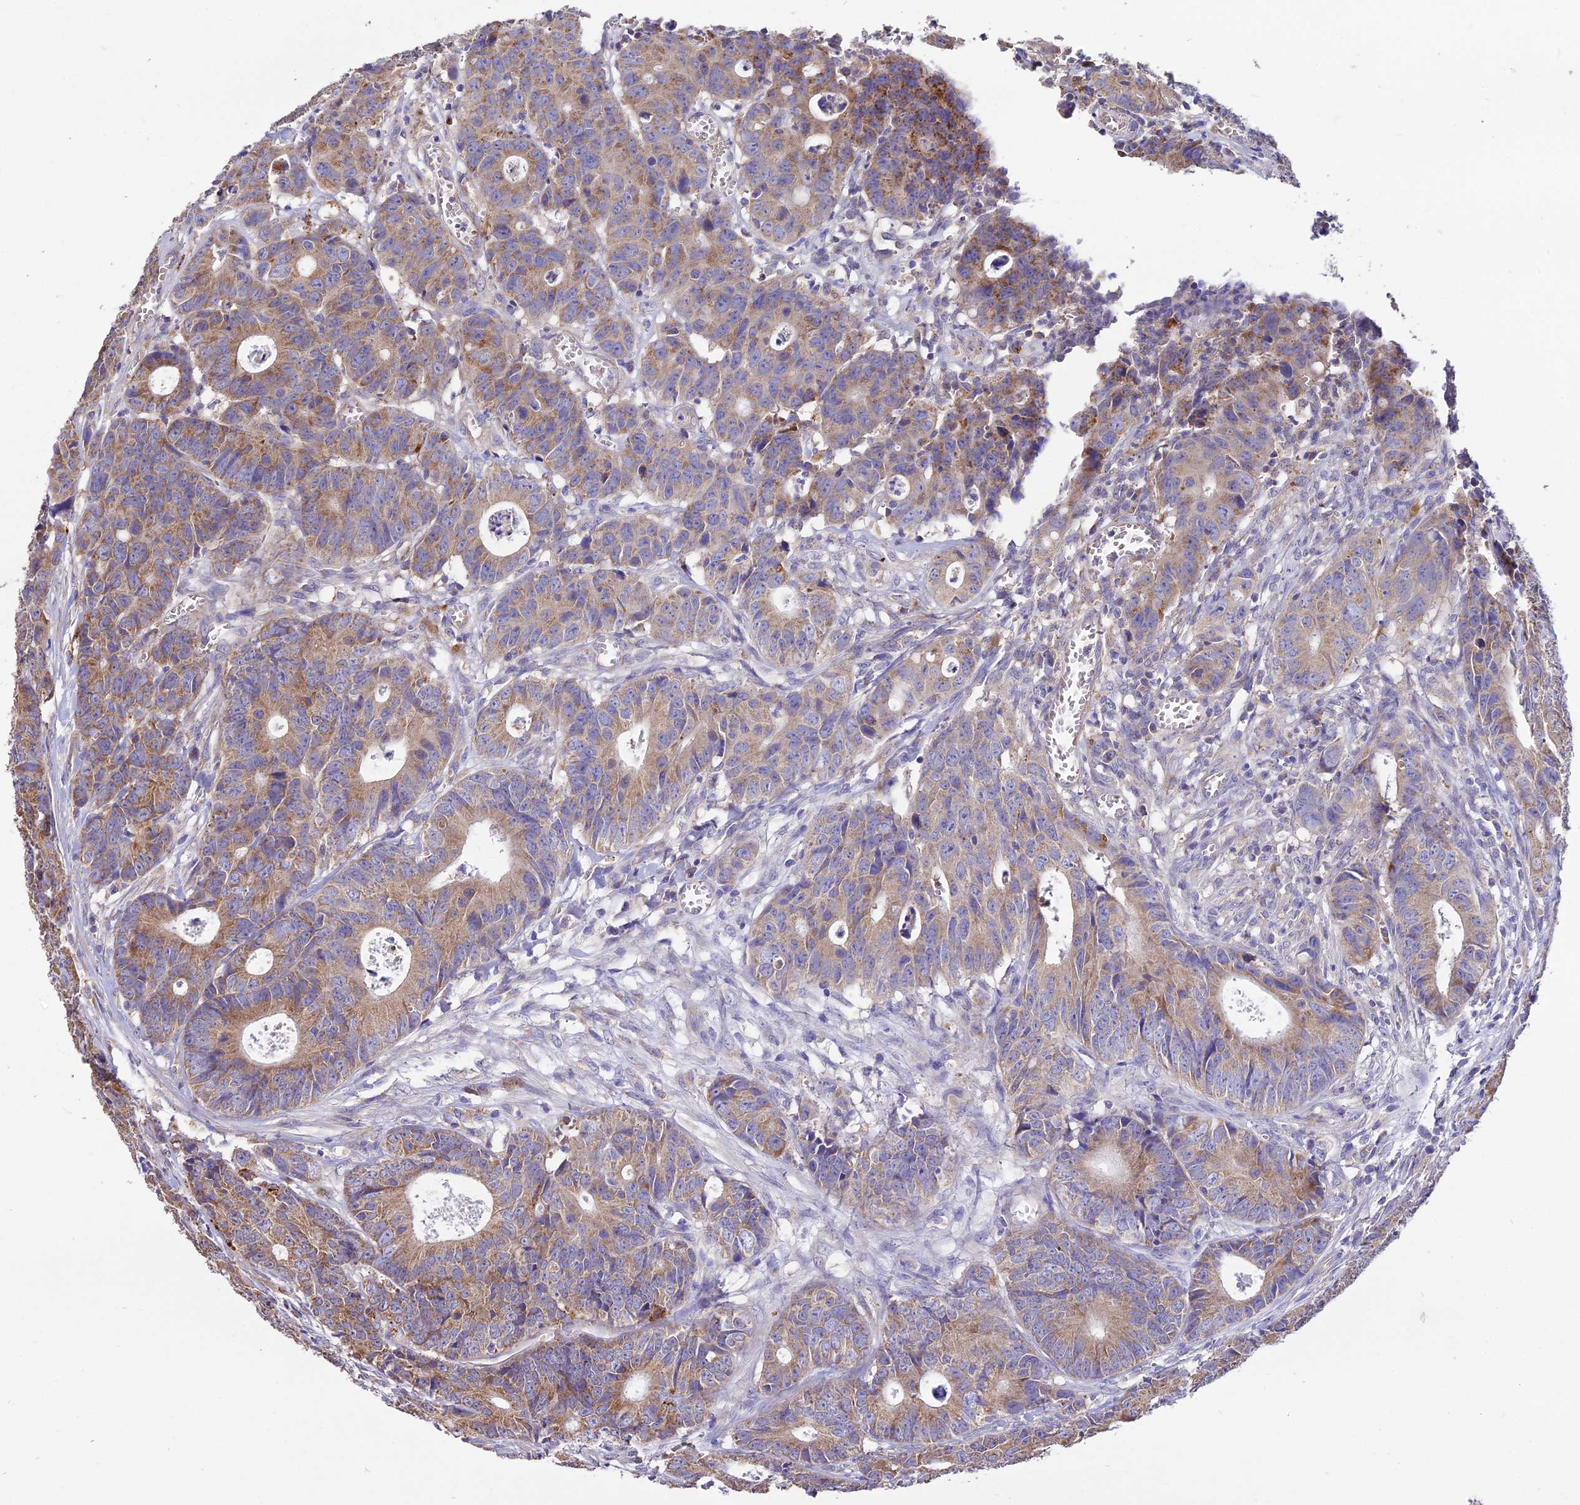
{"staining": {"intensity": "moderate", "quantity": ">75%", "location": "cytoplasmic/membranous"}, "tissue": "colorectal cancer", "cell_type": "Tumor cells", "image_type": "cancer", "snomed": [{"axis": "morphology", "description": "Adenocarcinoma, NOS"}, {"axis": "topography", "description": "Colon"}], "caption": "Approximately >75% of tumor cells in colorectal cancer show moderate cytoplasmic/membranous protein staining as visualized by brown immunohistochemical staining.", "gene": "SDHD", "patient": {"sex": "female", "age": 57}}